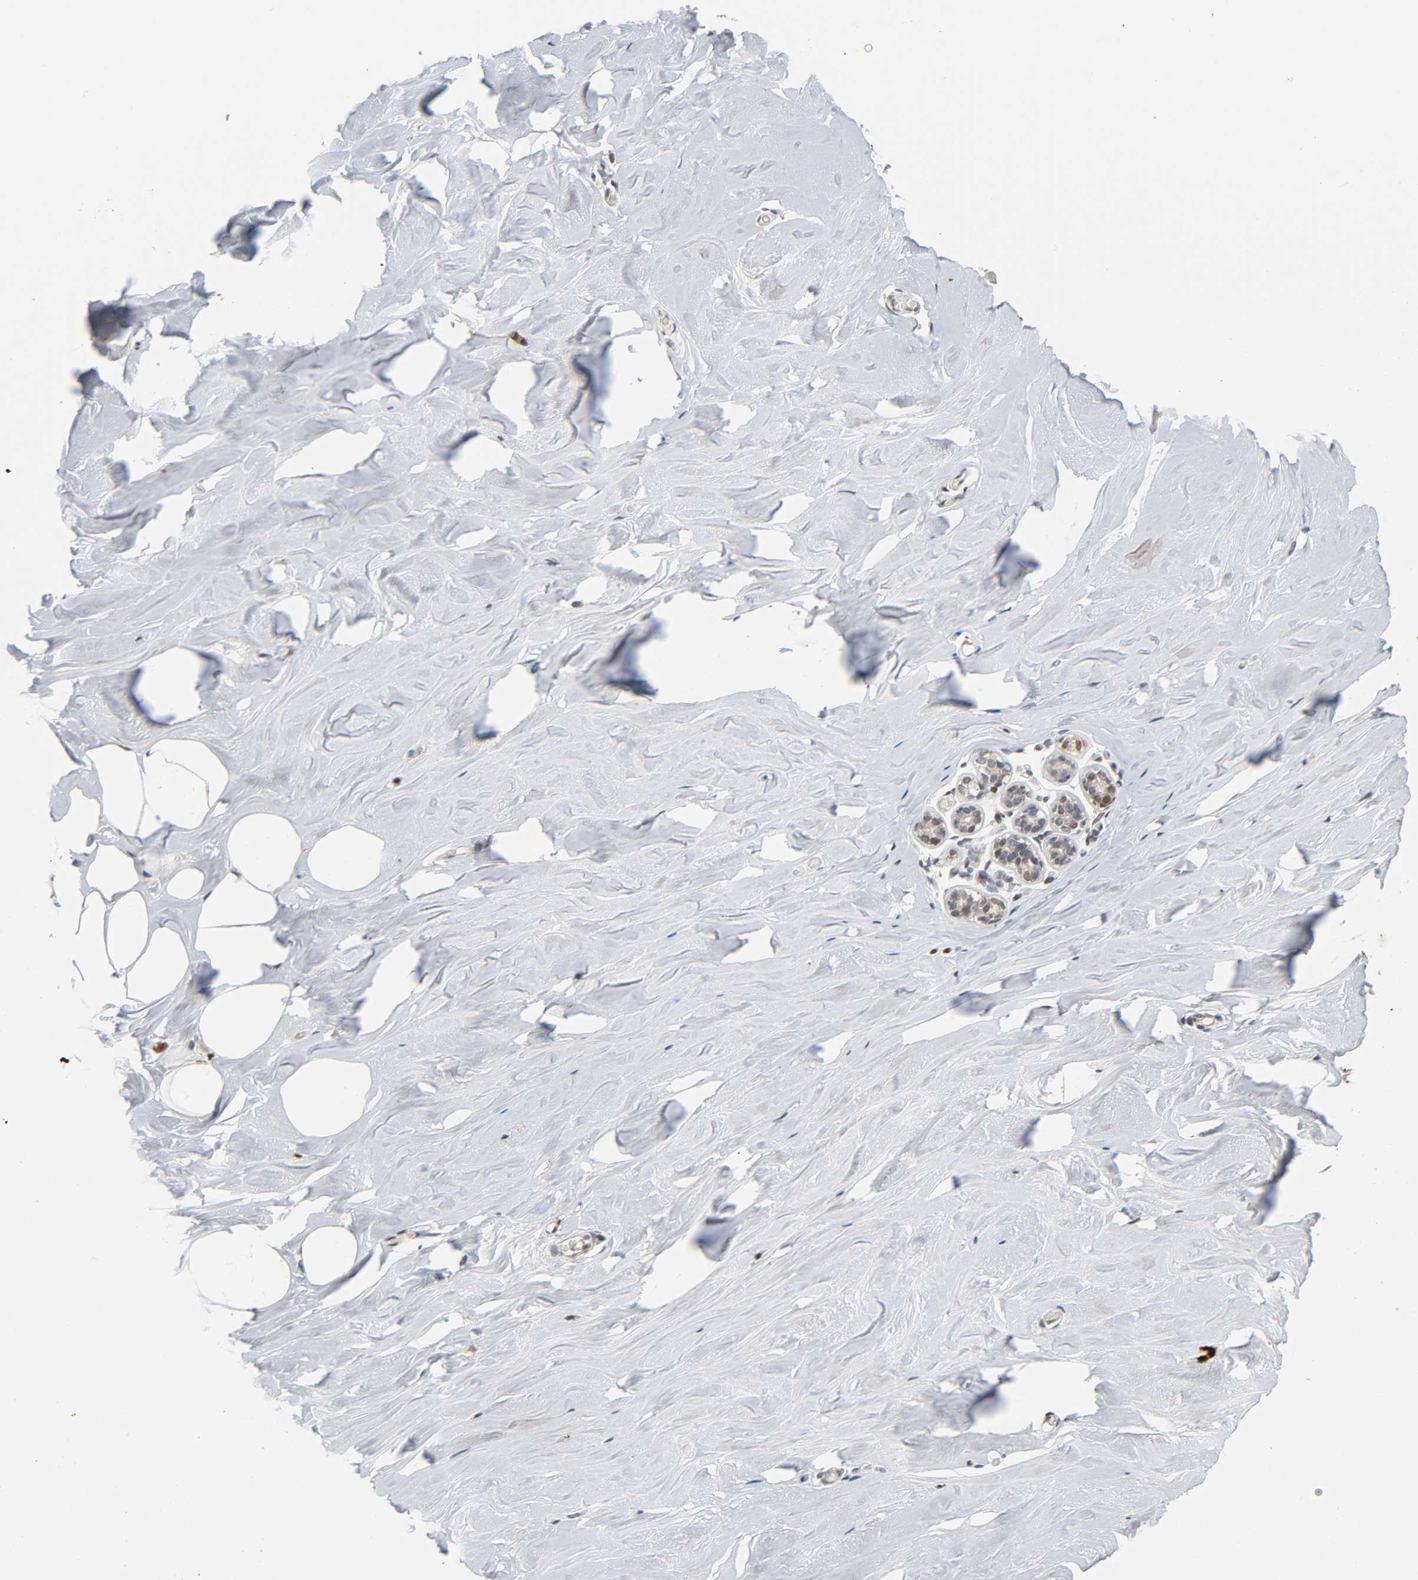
{"staining": {"intensity": "negative", "quantity": "none", "location": "none"}, "tissue": "breast", "cell_type": "Adipocytes", "image_type": "normal", "snomed": [{"axis": "morphology", "description": "Normal tissue, NOS"}, {"axis": "topography", "description": "Breast"}], "caption": "IHC photomicrograph of unremarkable breast: human breast stained with DAB demonstrates no significant protein expression in adipocytes.", "gene": "KAT2B", "patient": {"sex": "female", "age": 75}}